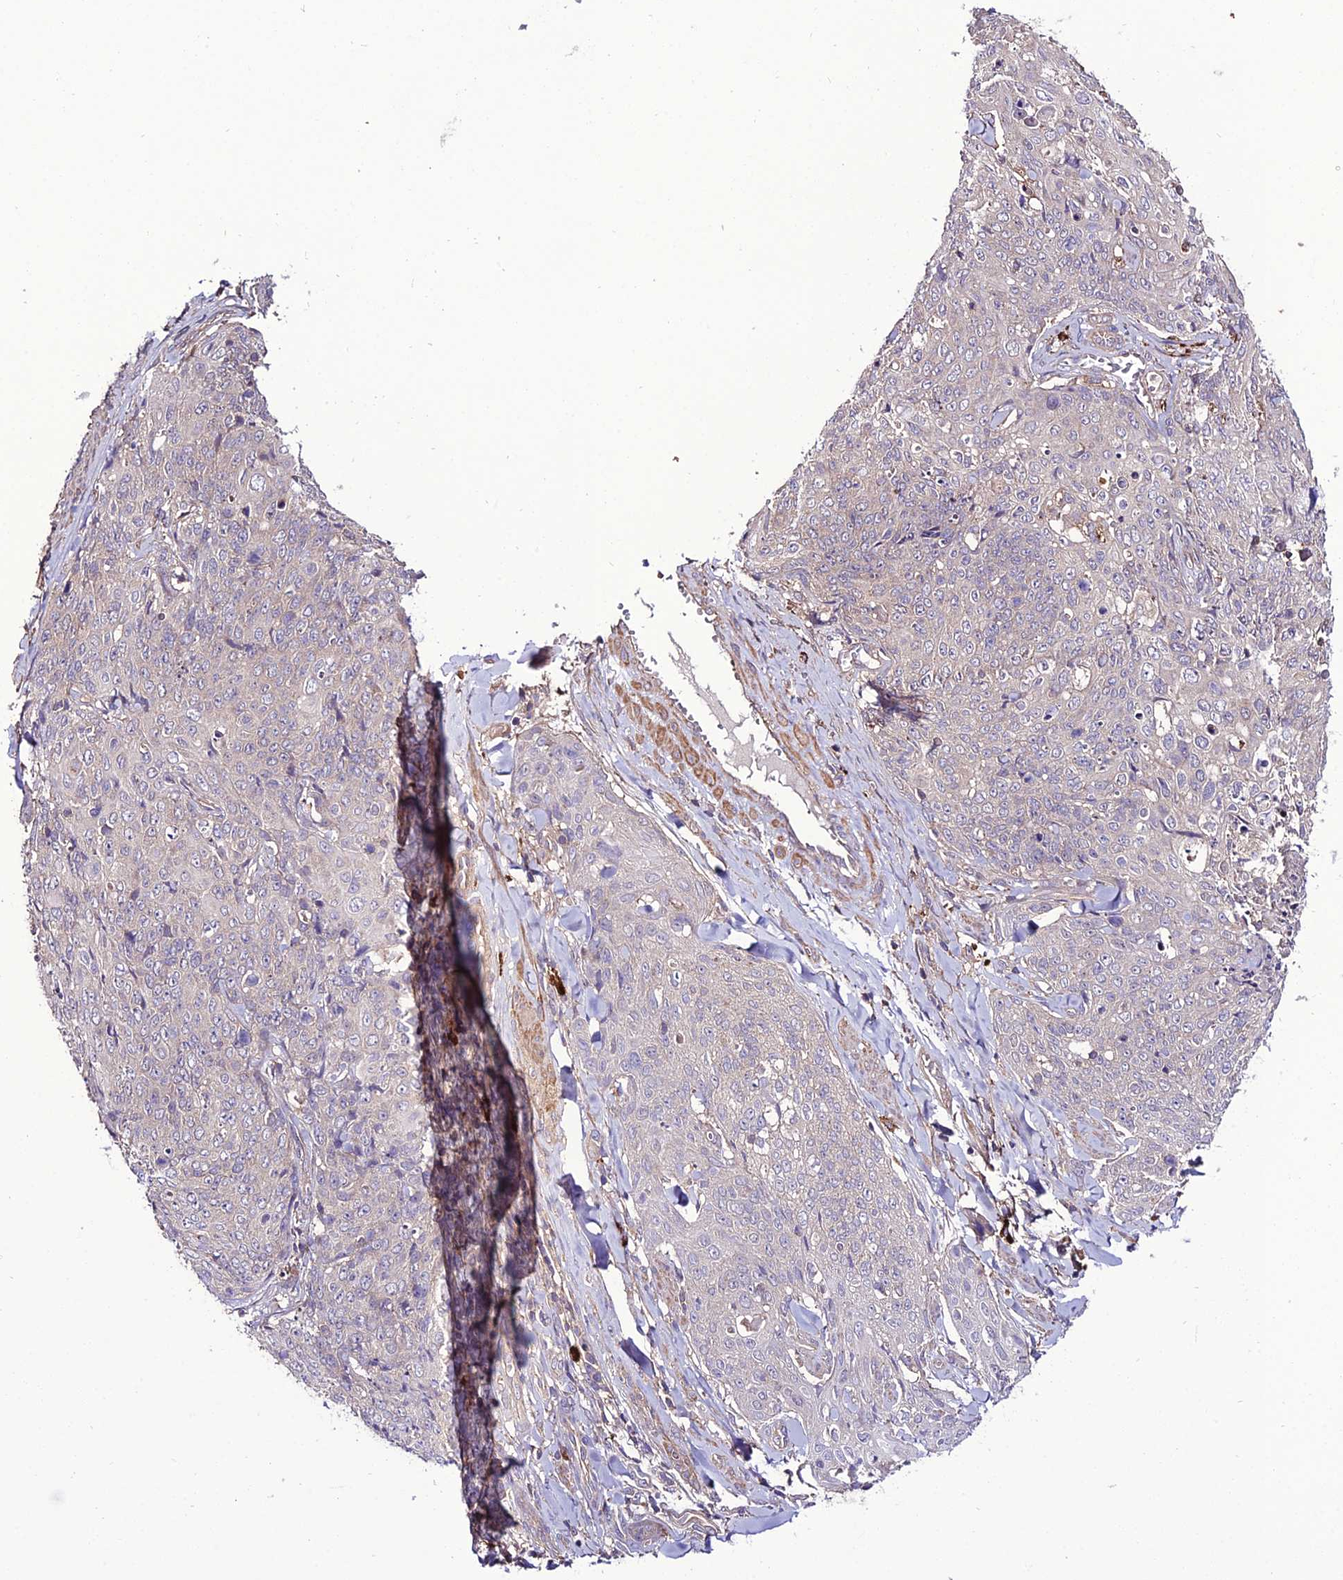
{"staining": {"intensity": "negative", "quantity": "none", "location": "none"}, "tissue": "skin cancer", "cell_type": "Tumor cells", "image_type": "cancer", "snomed": [{"axis": "morphology", "description": "Squamous cell carcinoma, NOS"}, {"axis": "topography", "description": "Skin"}, {"axis": "topography", "description": "Vulva"}], "caption": "An image of skin squamous cell carcinoma stained for a protein displays no brown staining in tumor cells.", "gene": "PPIL3", "patient": {"sex": "female", "age": 85}}